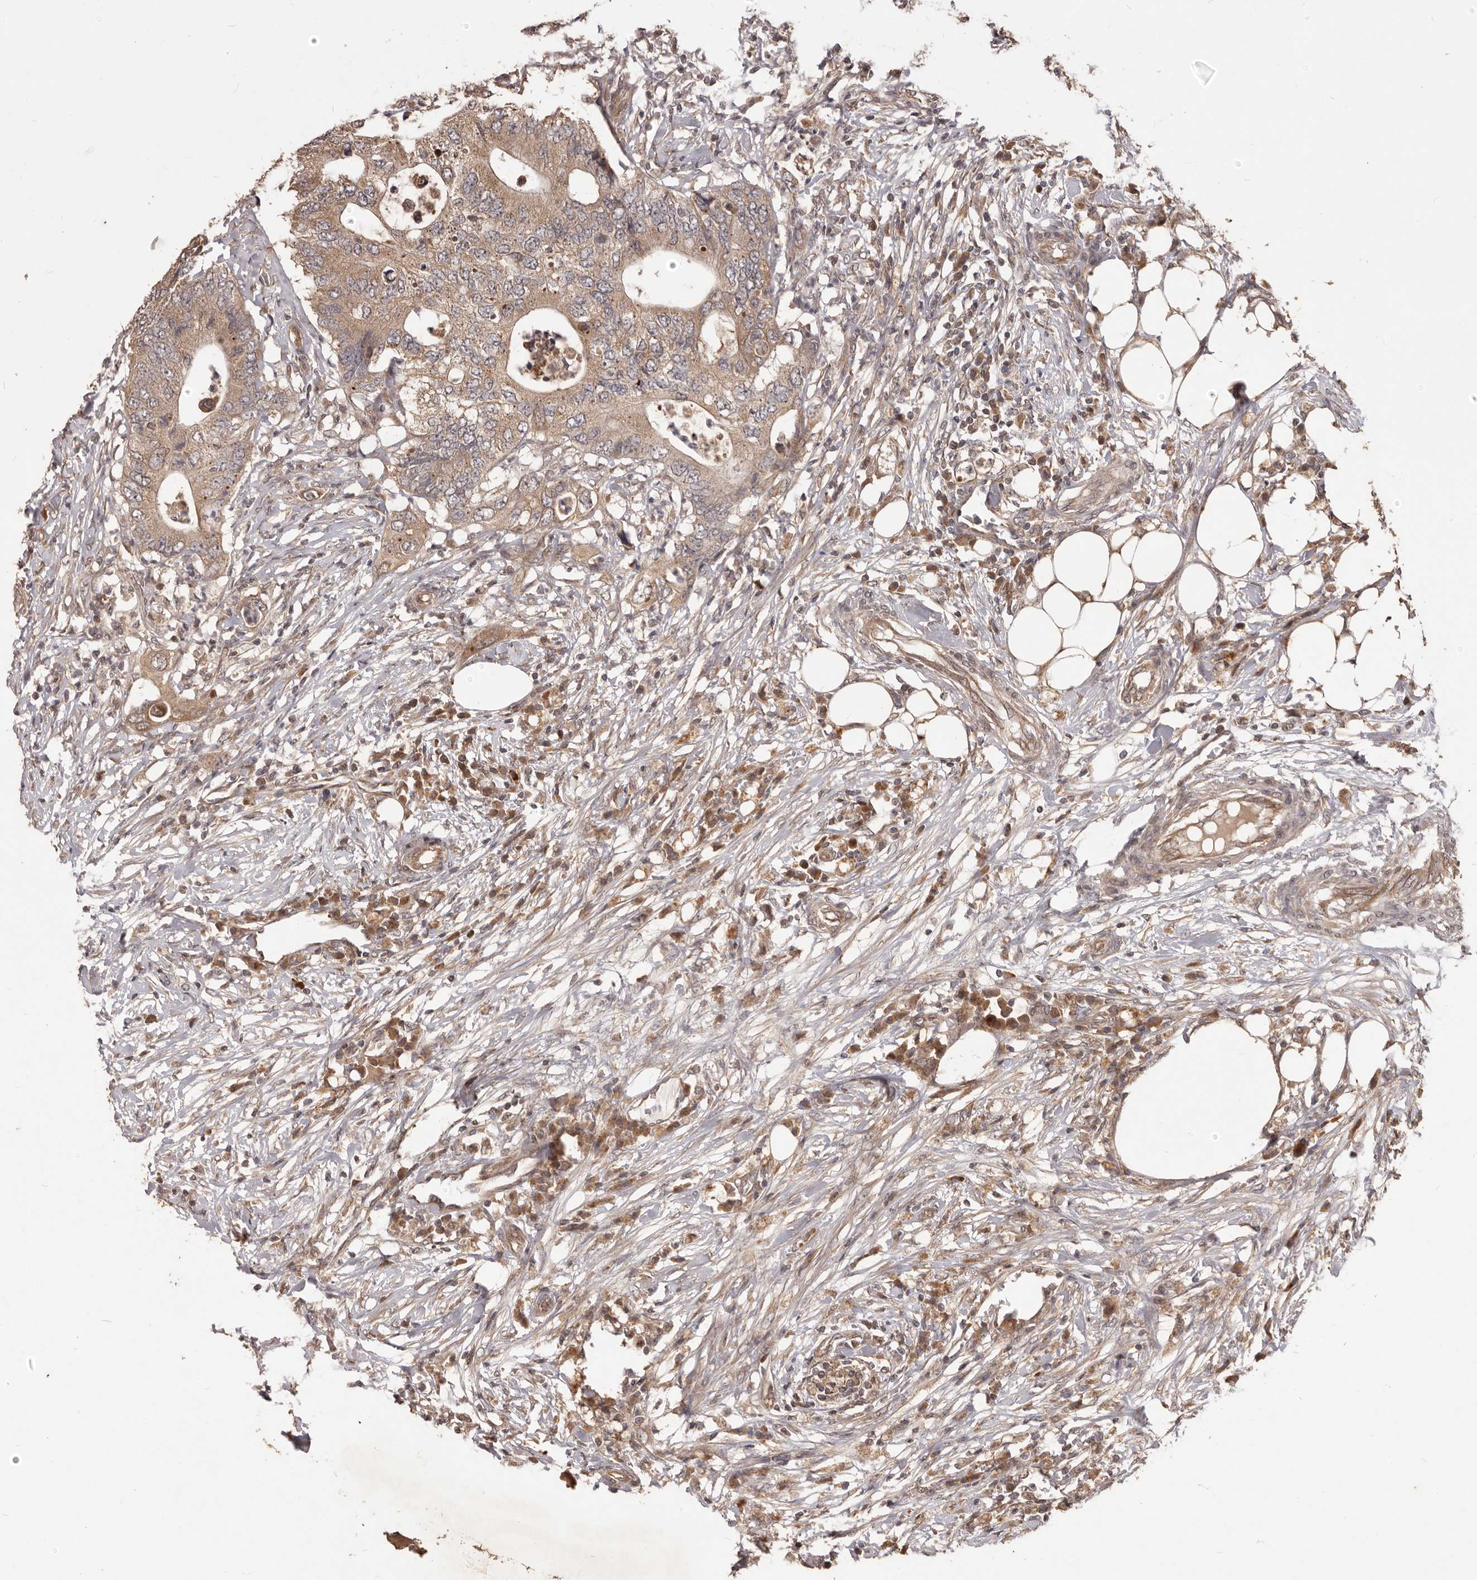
{"staining": {"intensity": "moderate", "quantity": ">75%", "location": "cytoplasmic/membranous"}, "tissue": "colorectal cancer", "cell_type": "Tumor cells", "image_type": "cancer", "snomed": [{"axis": "morphology", "description": "Adenocarcinoma, NOS"}, {"axis": "topography", "description": "Colon"}], "caption": "A medium amount of moderate cytoplasmic/membranous positivity is present in about >75% of tumor cells in colorectal adenocarcinoma tissue.", "gene": "MTO1", "patient": {"sex": "male", "age": 71}}